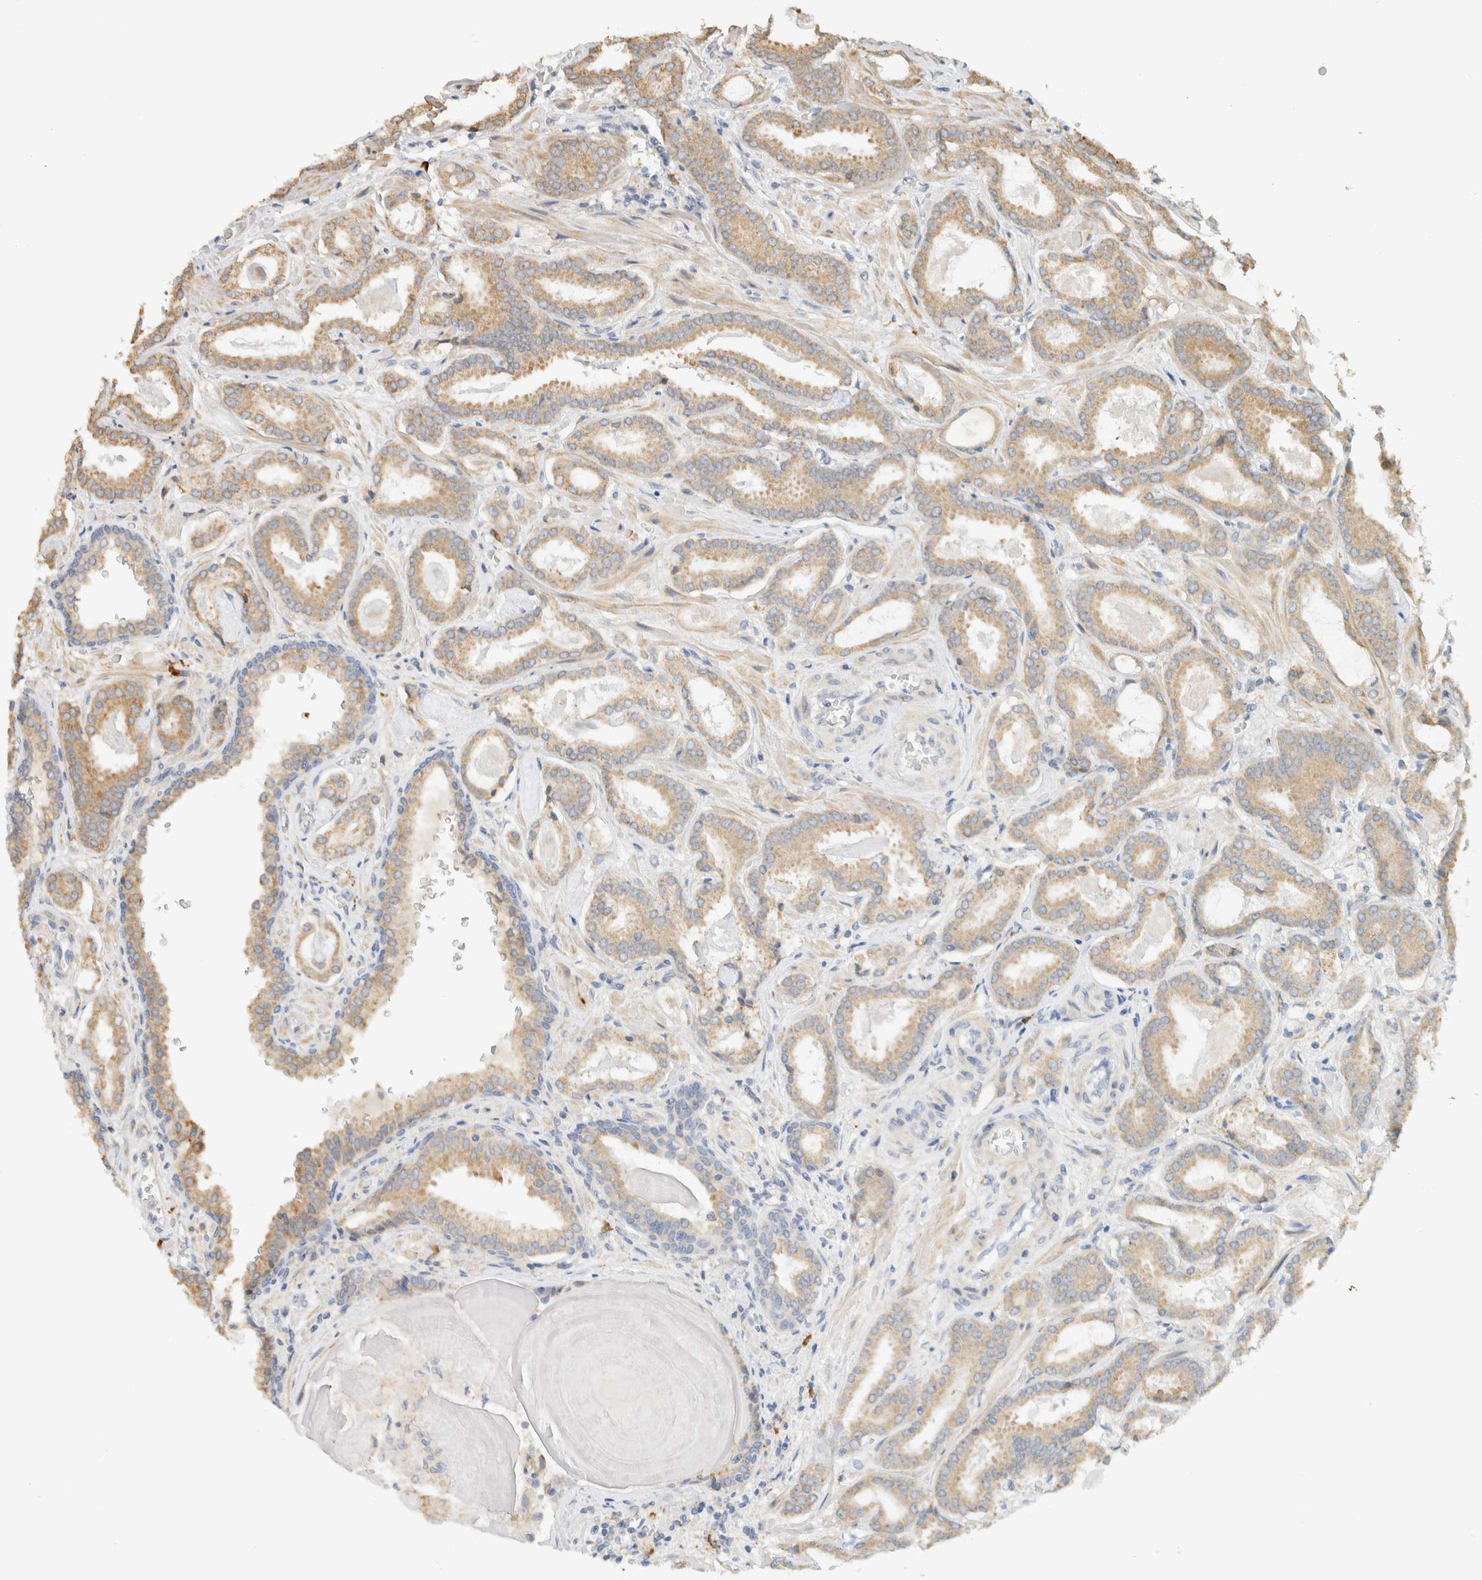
{"staining": {"intensity": "weak", "quantity": ">75%", "location": "cytoplasmic/membranous"}, "tissue": "prostate cancer", "cell_type": "Tumor cells", "image_type": "cancer", "snomed": [{"axis": "morphology", "description": "Adenocarcinoma, Low grade"}, {"axis": "topography", "description": "Prostate"}], "caption": "Immunohistochemistry (IHC) image of prostate cancer stained for a protein (brown), which shows low levels of weak cytoplasmic/membranous expression in approximately >75% of tumor cells.", "gene": "KLHL40", "patient": {"sex": "male", "age": 53}}